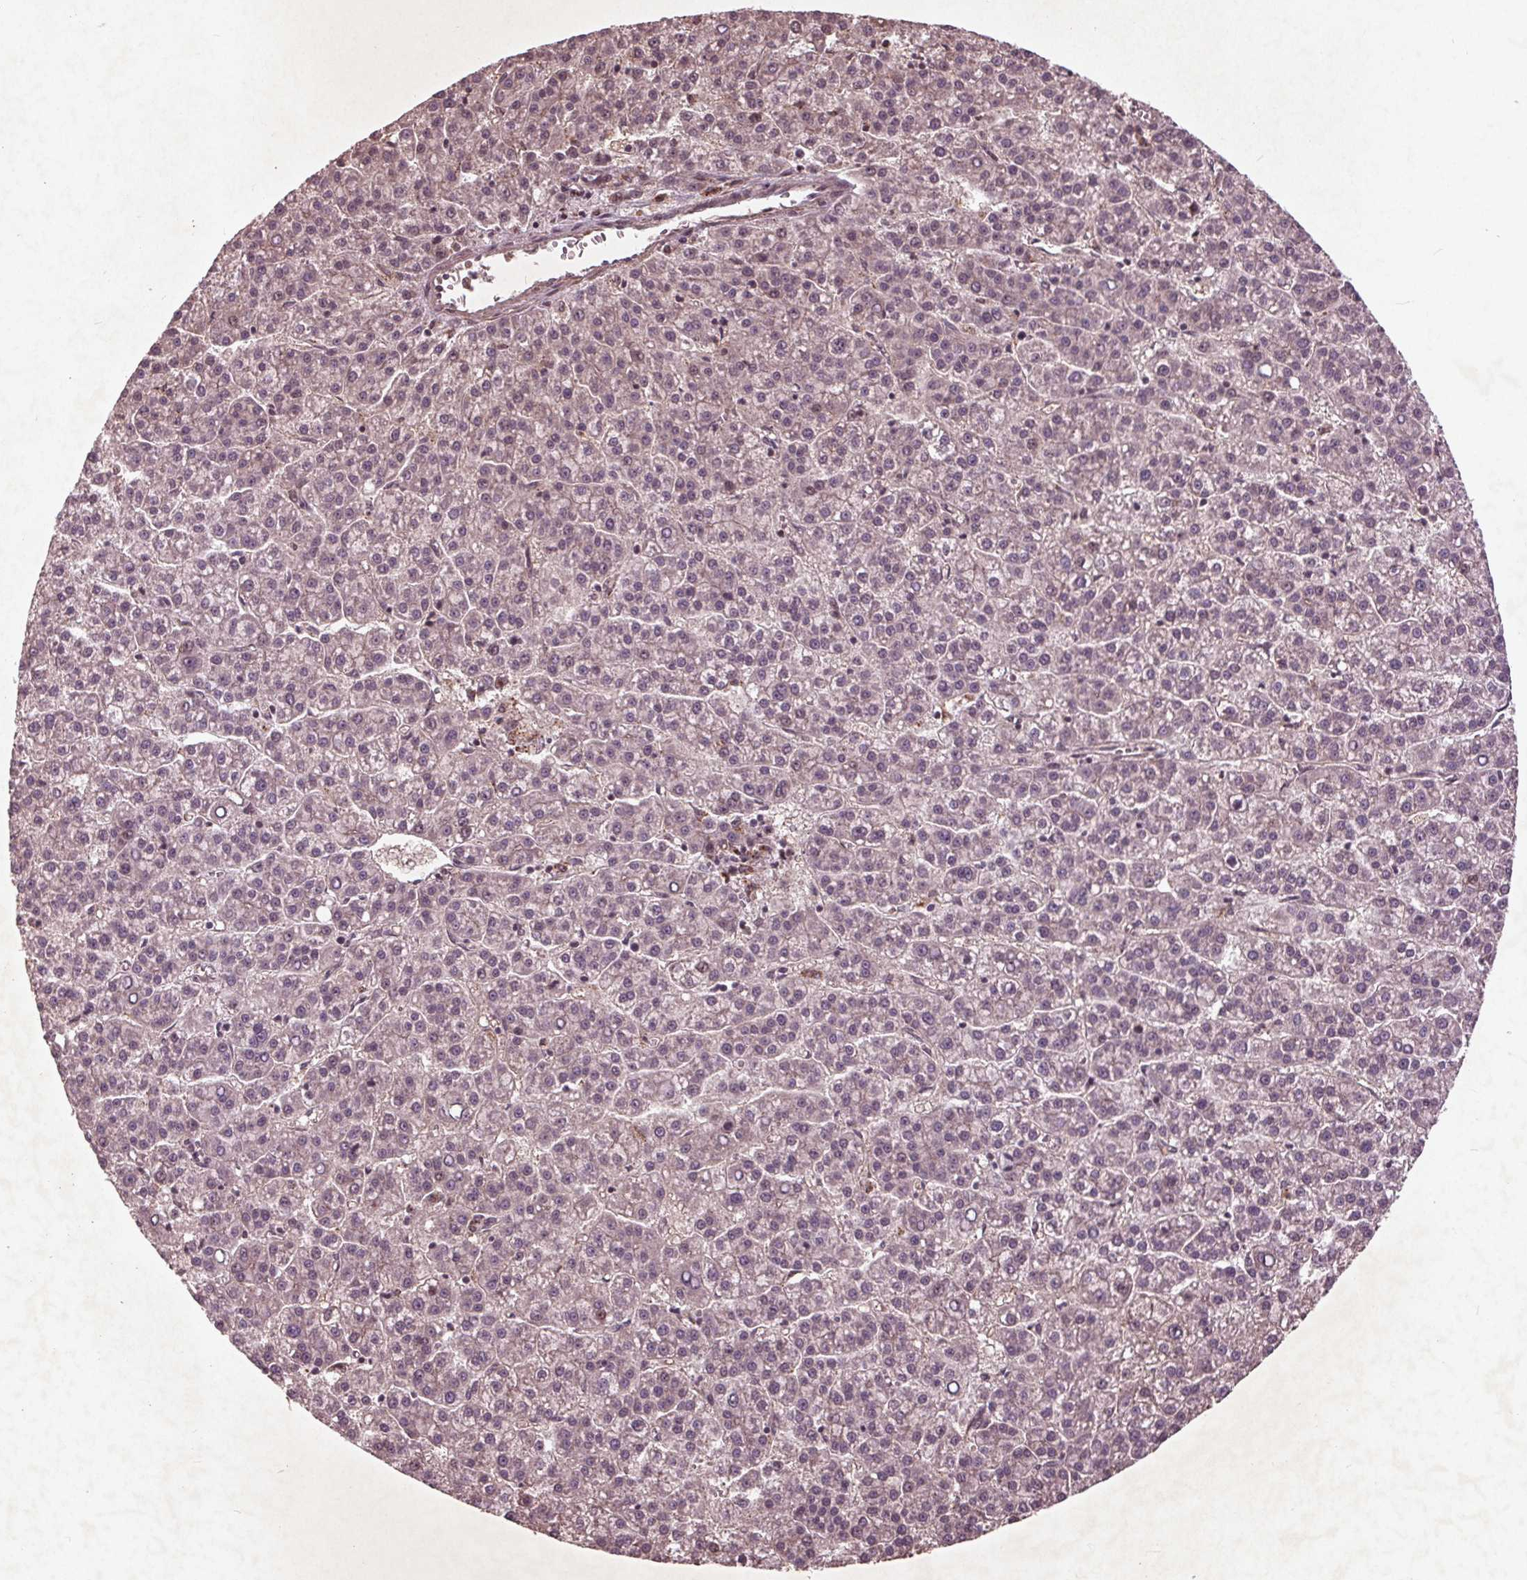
{"staining": {"intensity": "negative", "quantity": "none", "location": "none"}, "tissue": "liver cancer", "cell_type": "Tumor cells", "image_type": "cancer", "snomed": [{"axis": "morphology", "description": "Carcinoma, Hepatocellular, NOS"}, {"axis": "topography", "description": "Liver"}], "caption": "Histopathology image shows no protein positivity in tumor cells of hepatocellular carcinoma (liver) tissue.", "gene": "CDKL4", "patient": {"sex": "female", "age": 58}}